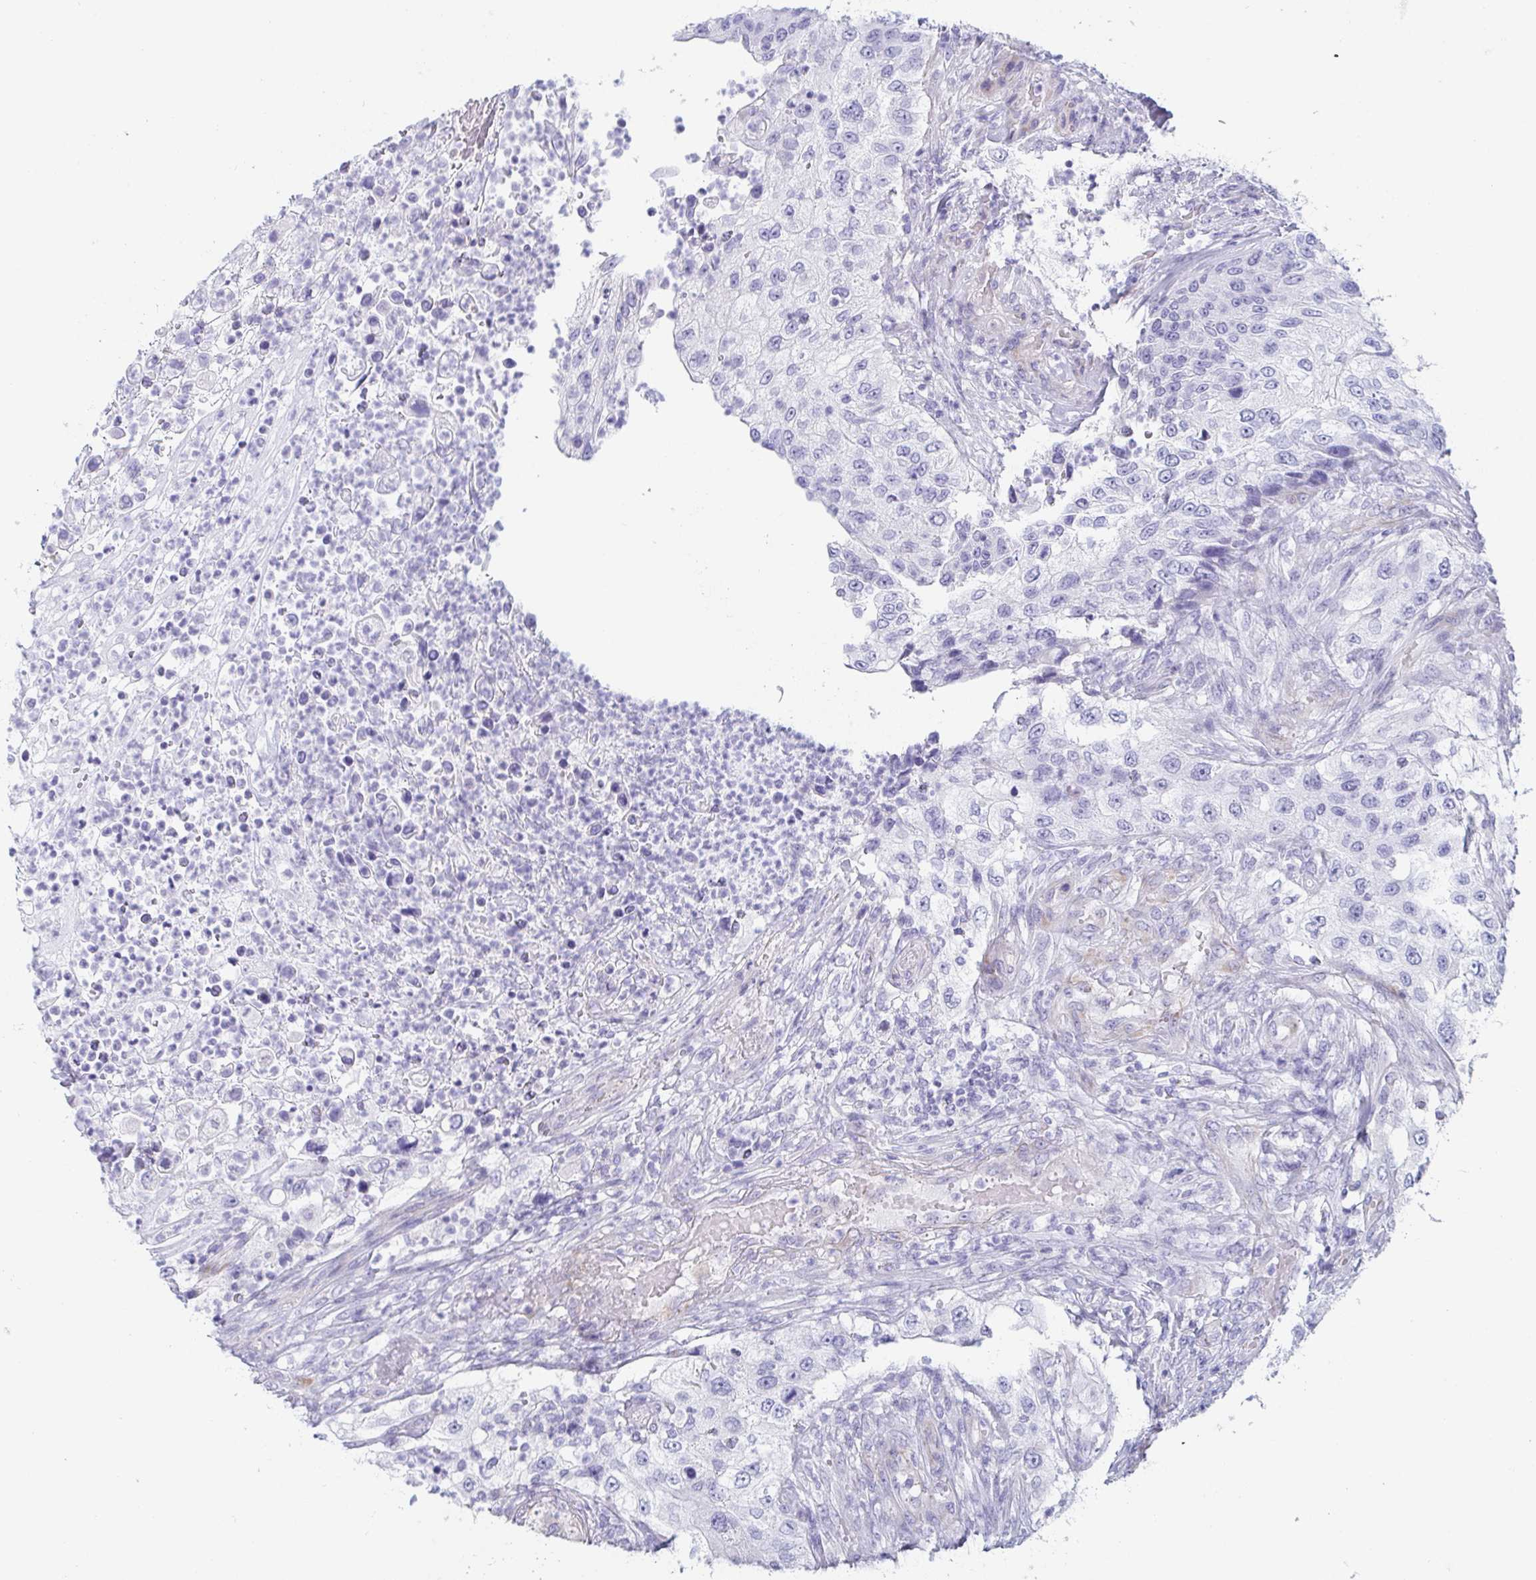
{"staining": {"intensity": "negative", "quantity": "none", "location": "none"}, "tissue": "urothelial cancer", "cell_type": "Tumor cells", "image_type": "cancer", "snomed": [{"axis": "morphology", "description": "Urothelial carcinoma, High grade"}, {"axis": "topography", "description": "Urinary bladder"}], "caption": "This is an IHC image of urothelial carcinoma (high-grade). There is no expression in tumor cells.", "gene": "PRR27", "patient": {"sex": "female", "age": 60}}